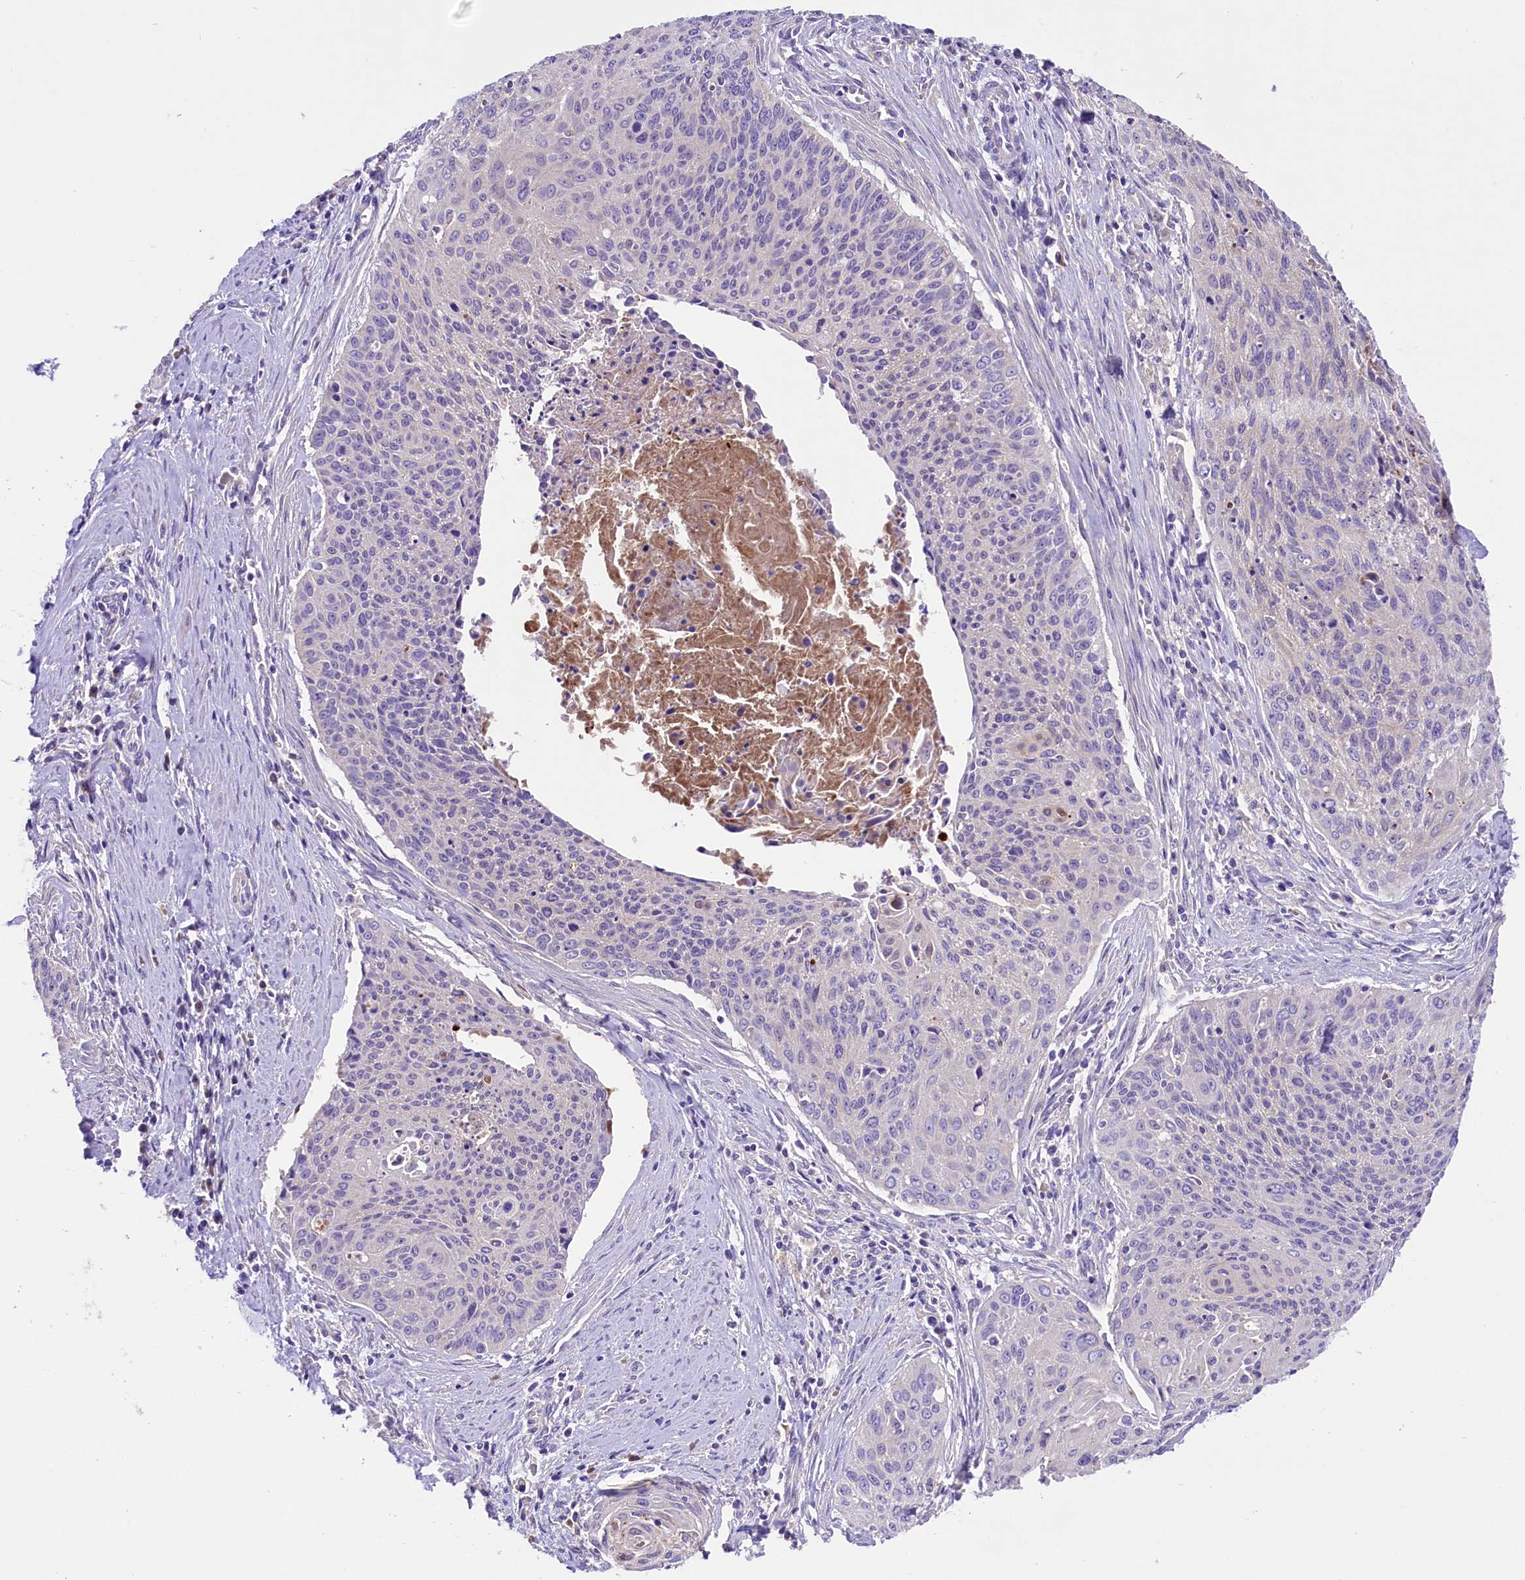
{"staining": {"intensity": "negative", "quantity": "none", "location": "none"}, "tissue": "cervical cancer", "cell_type": "Tumor cells", "image_type": "cancer", "snomed": [{"axis": "morphology", "description": "Squamous cell carcinoma, NOS"}, {"axis": "topography", "description": "Cervix"}], "caption": "This is a photomicrograph of IHC staining of cervical cancer, which shows no staining in tumor cells.", "gene": "SIX5", "patient": {"sex": "female", "age": 55}}